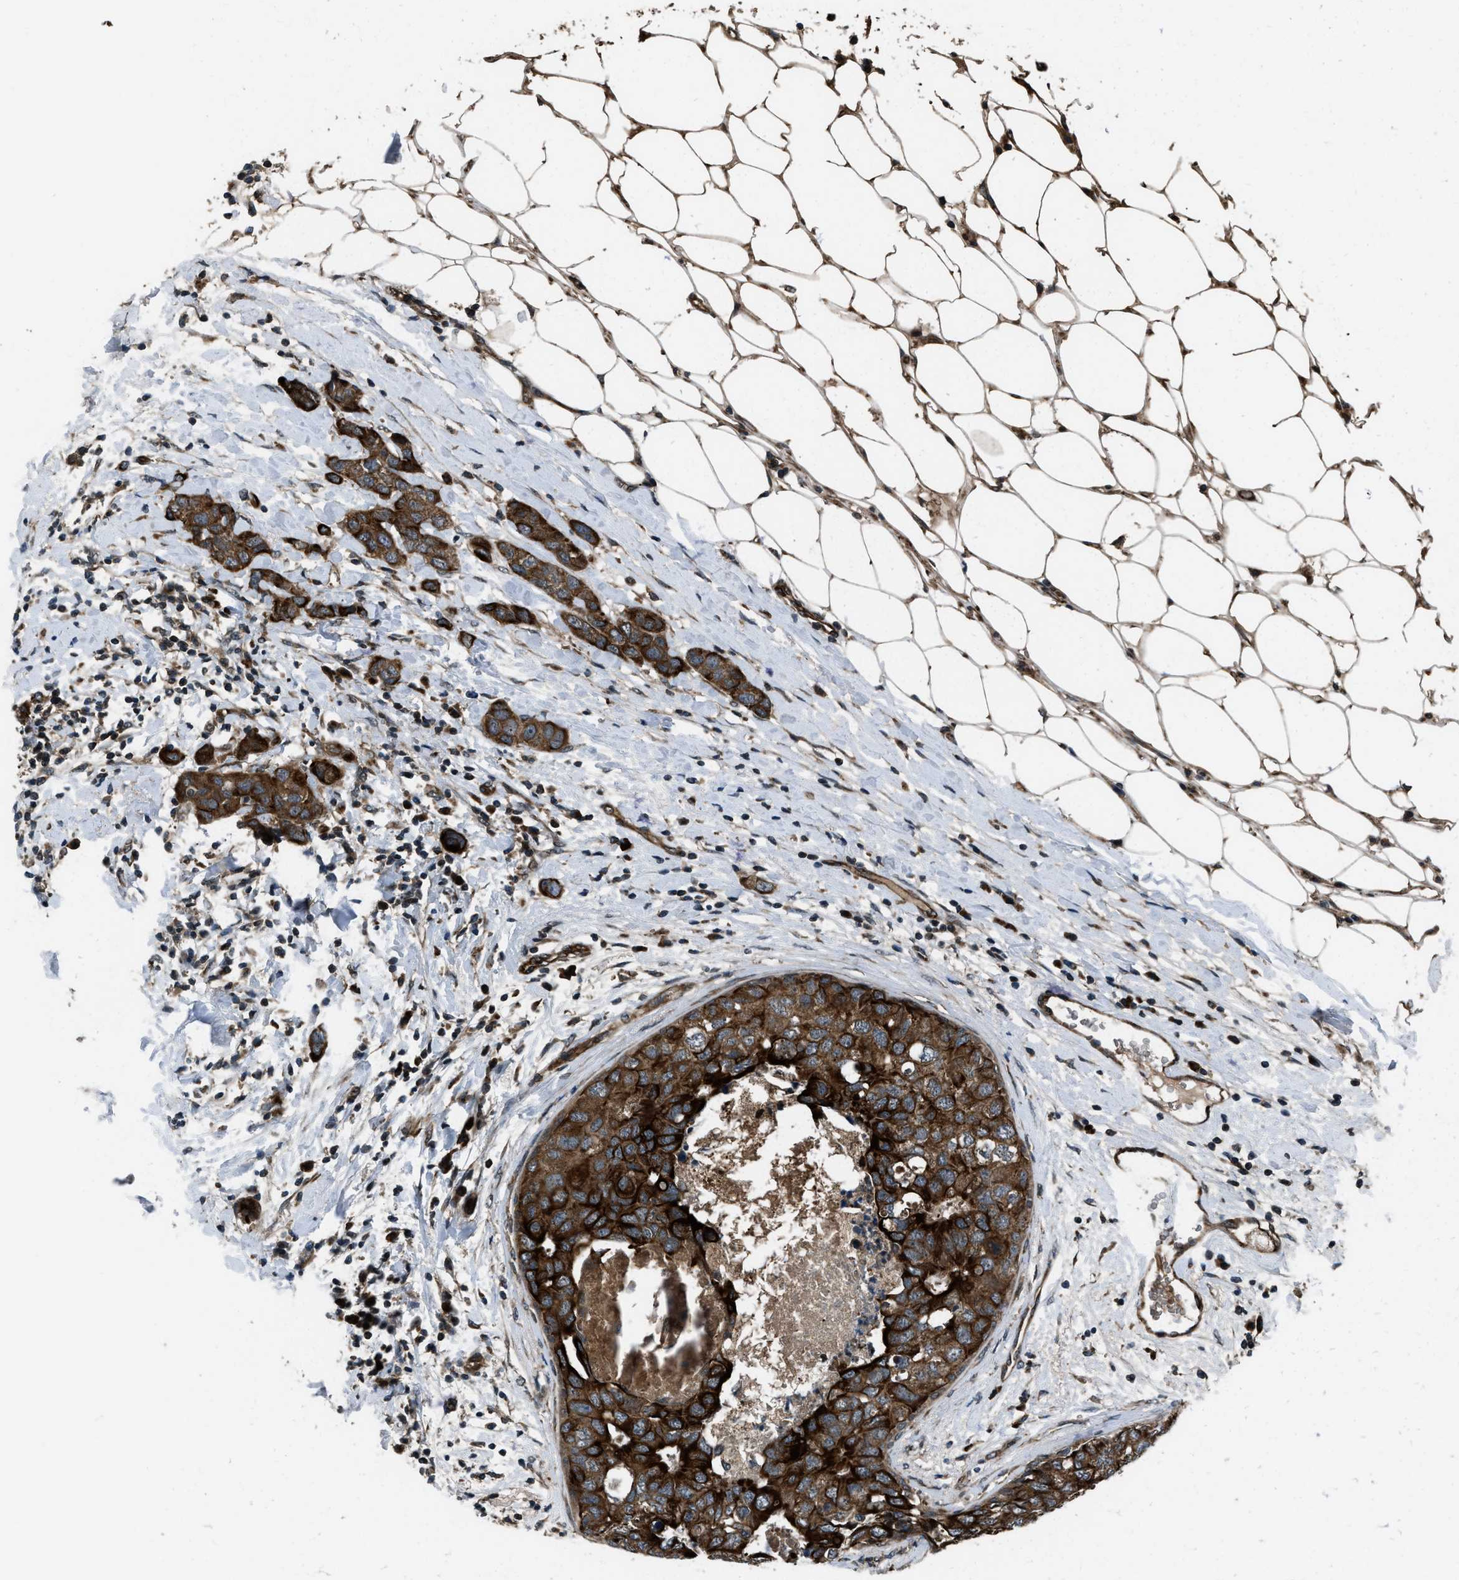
{"staining": {"intensity": "strong", "quantity": ">75%", "location": "cytoplasmic/membranous"}, "tissue": "breast cancer", "cell_type": "Tumor cells", "image_type": "cancer", "snomed": [{"axis": "morphology", "description": "Duct carcinoma"}, {"axis": "topography", "description": "Breast"}], "caption": "IHC histopathology image of breast intraductal carcinoma stained for a protein (brown), which shows high levels of strong cytoplasmic/membranous expression in about >75% of tumor cells.", "gene": "IRAK4", "patient": {"sex": "female", "age": 50}}